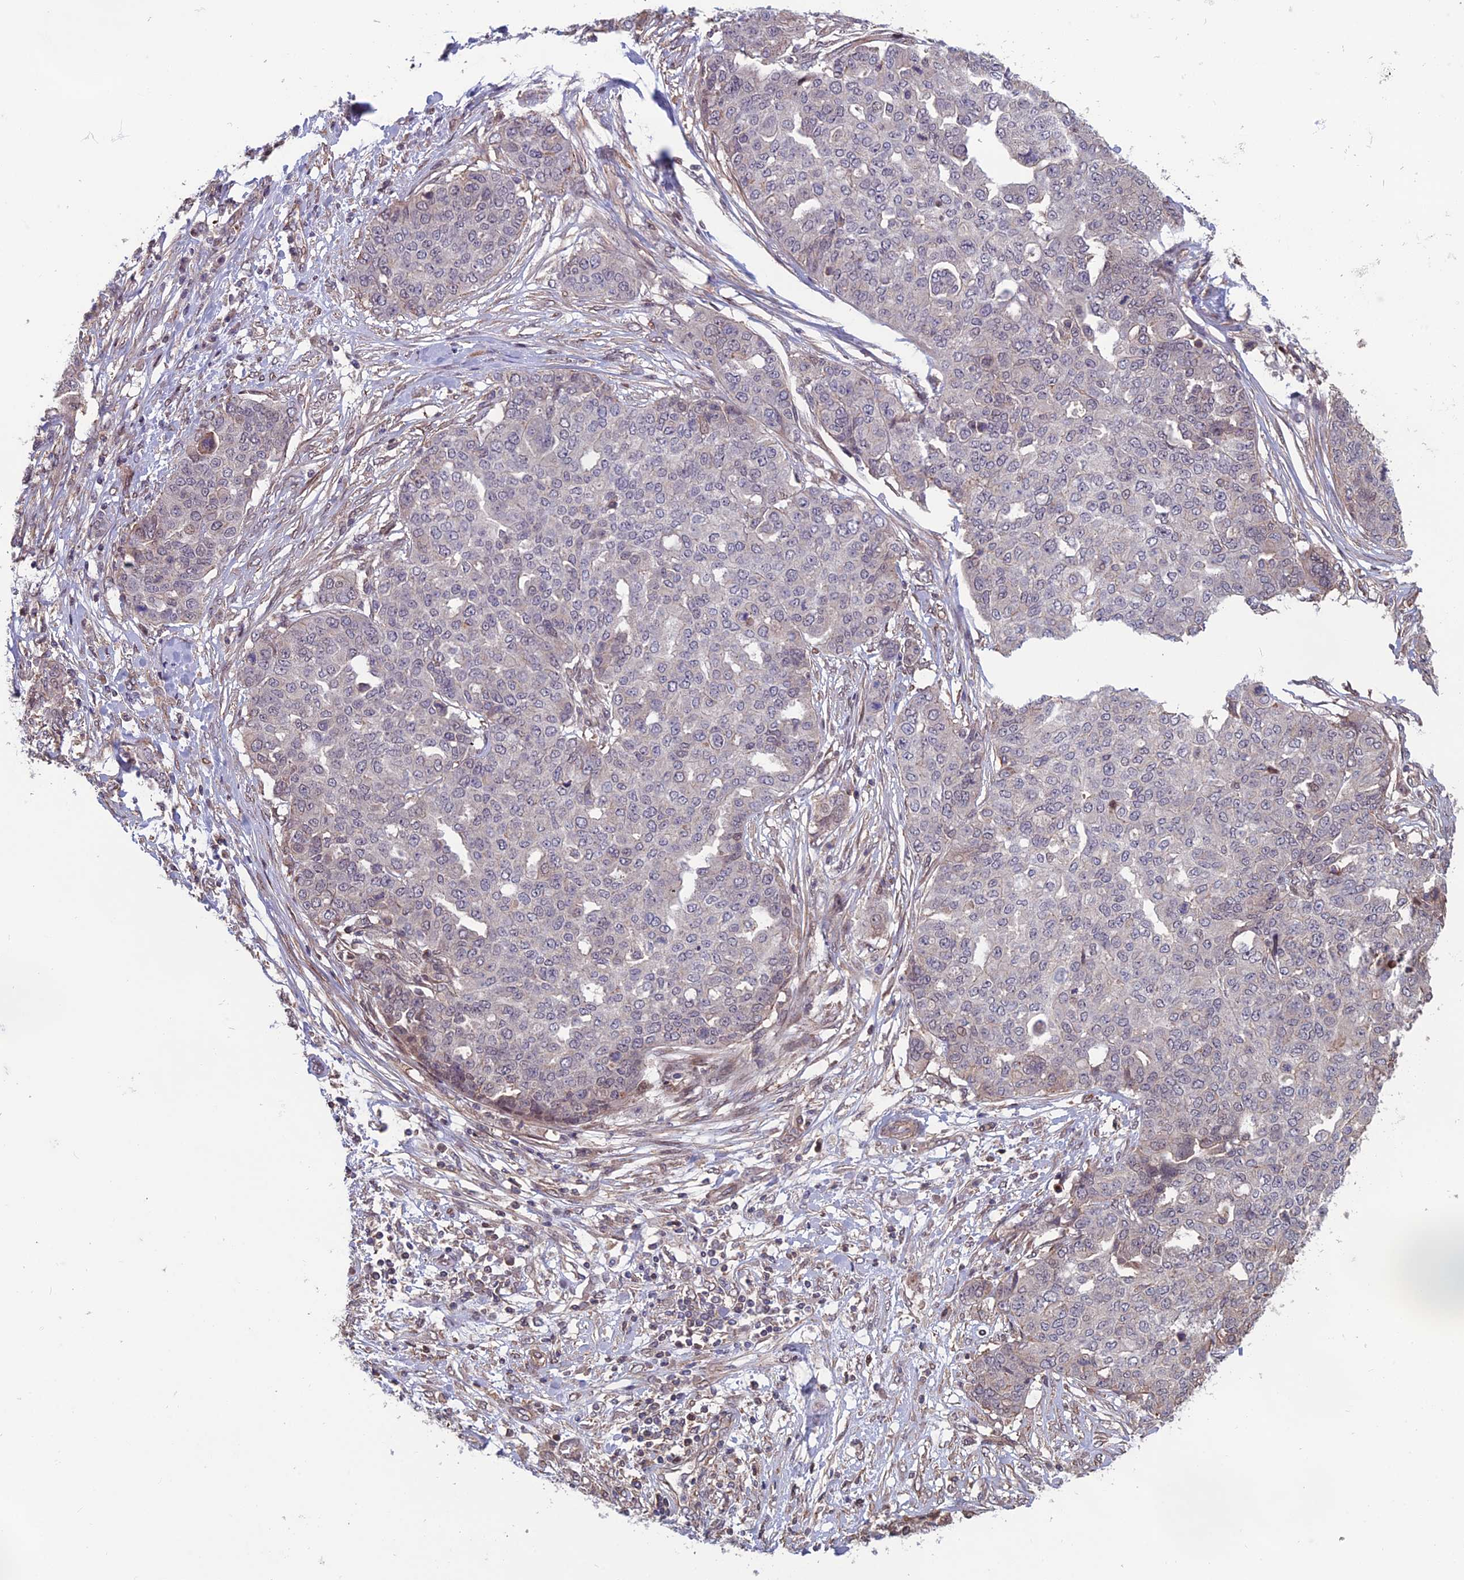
{"staining": {"intensity": "negative", "quantity": "none", "location": "none"}, "tissue": "ovarian cancer", "cell_type": "Tumor cells", "image_type": "cancer", "snomed": [{"axis": "morphology", "description": "Cystadenocarcinoma, serous, NOS"}, {"axis": "topography", "description": "Soft tissue"}, {"axis": "topography", "description": "Ovary"}], "caption": "Photomicrograph shows no significant protein positivity in tumor cells of ovarian cancer (serous cystadenocarcinoma). Nuclei are stained in blue.", "gene": "CCDC183", "patient": {"sex": "female", "age": 57}}